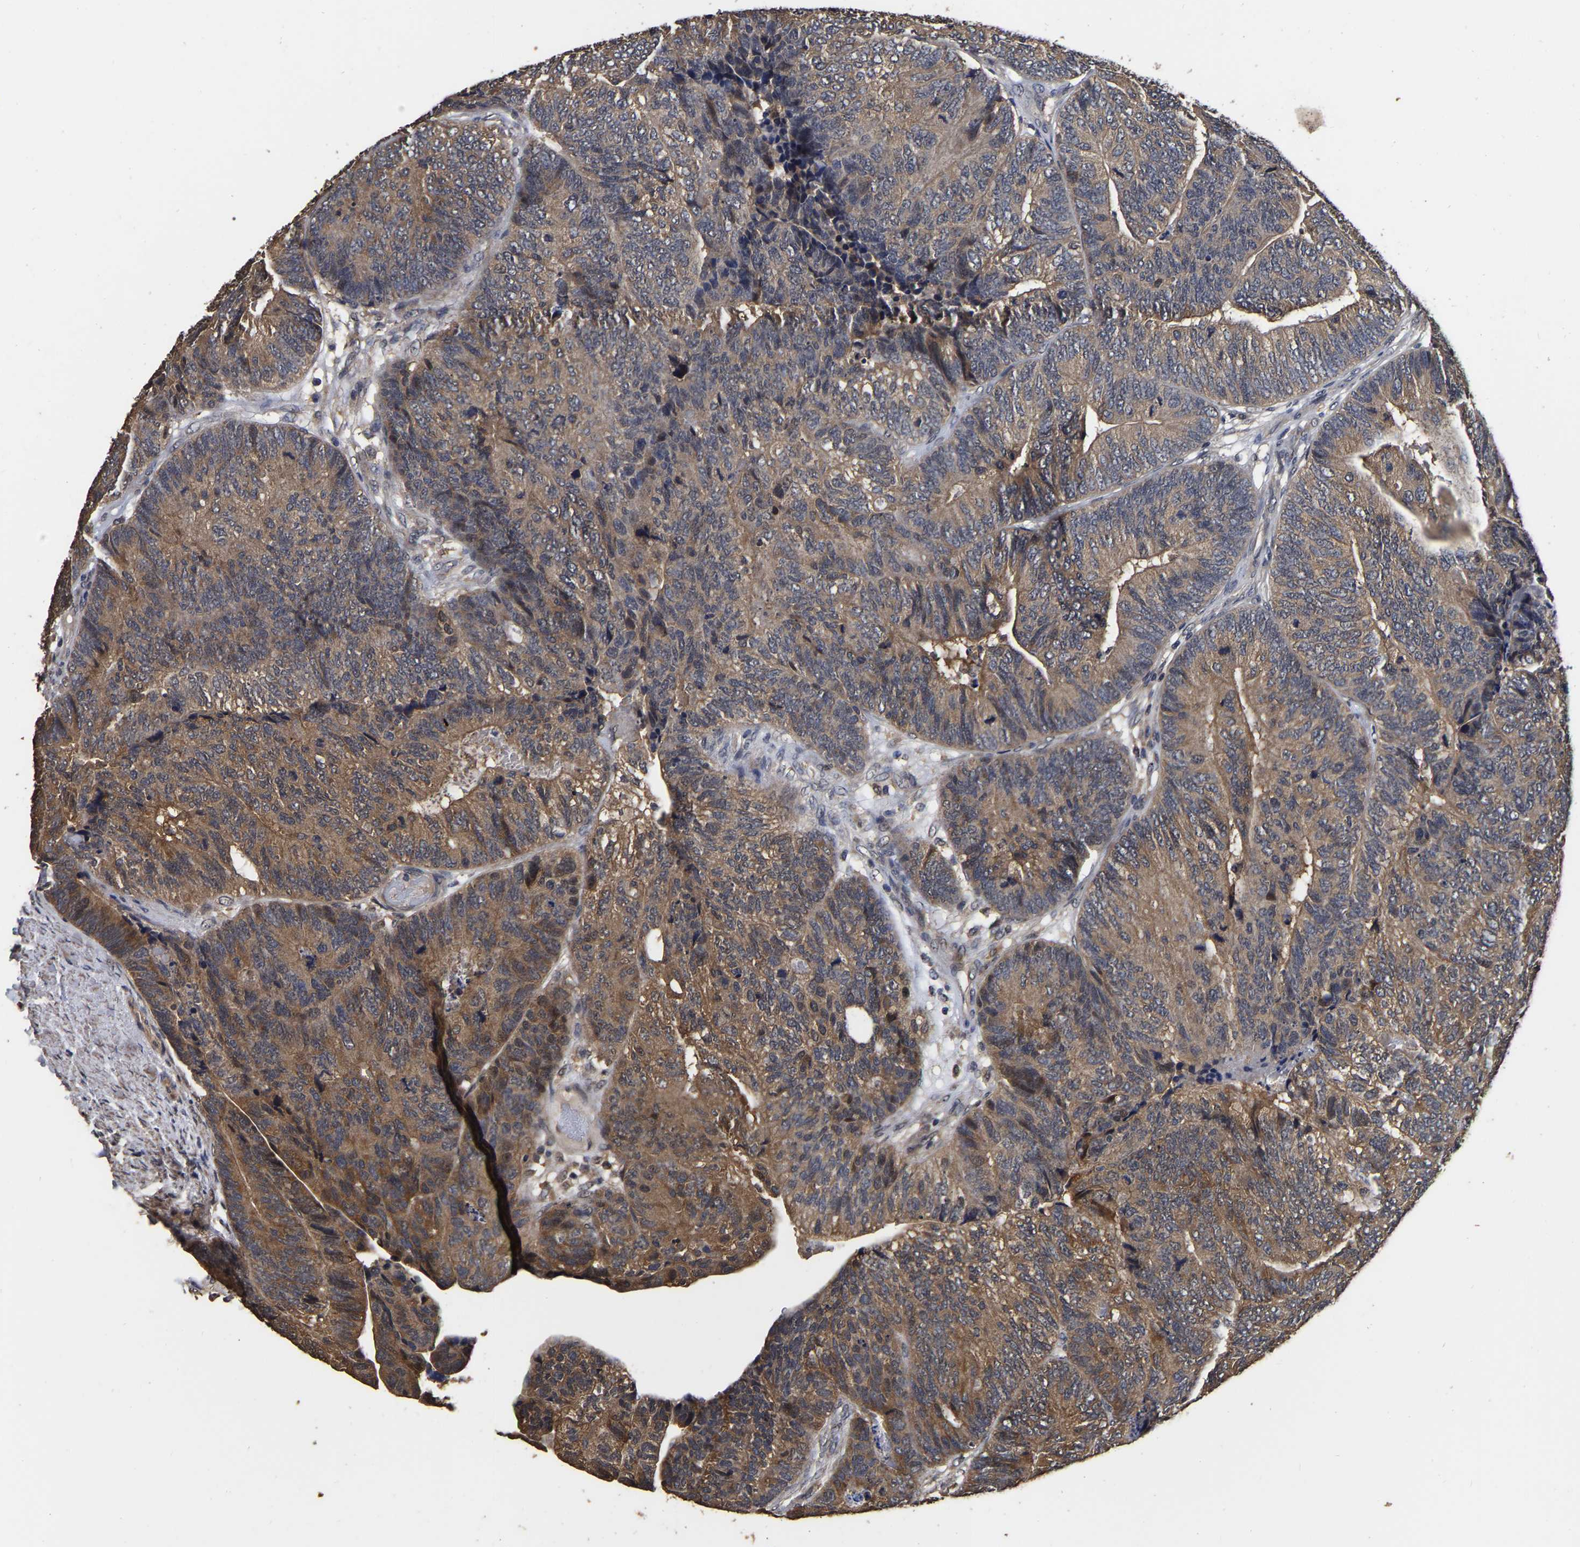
{"staining": {"intensity": "moderate", "quantity": ">75%", "location": "cytoplasmic/membranous"}, "tissue": "colorectal cancer", "cell_type": "Tumor cells", "image_type": "cancer", "snomed": [{"axis": "morphology", "description": "Normal tissue, NOS"}, {"axis": "morphology", "description": "Adenocarcinoma, NOS"}, {"axis": "topography", "description": "Rectum"}], "caption": "Protein staining demonstrates moderate cytoplasmic/membranous positivity in approximately >75% of tumor cells in adenocarcinoma (colorectal).", "gene": "STK32C", "patient": {"sex": "female", "age": 66}}